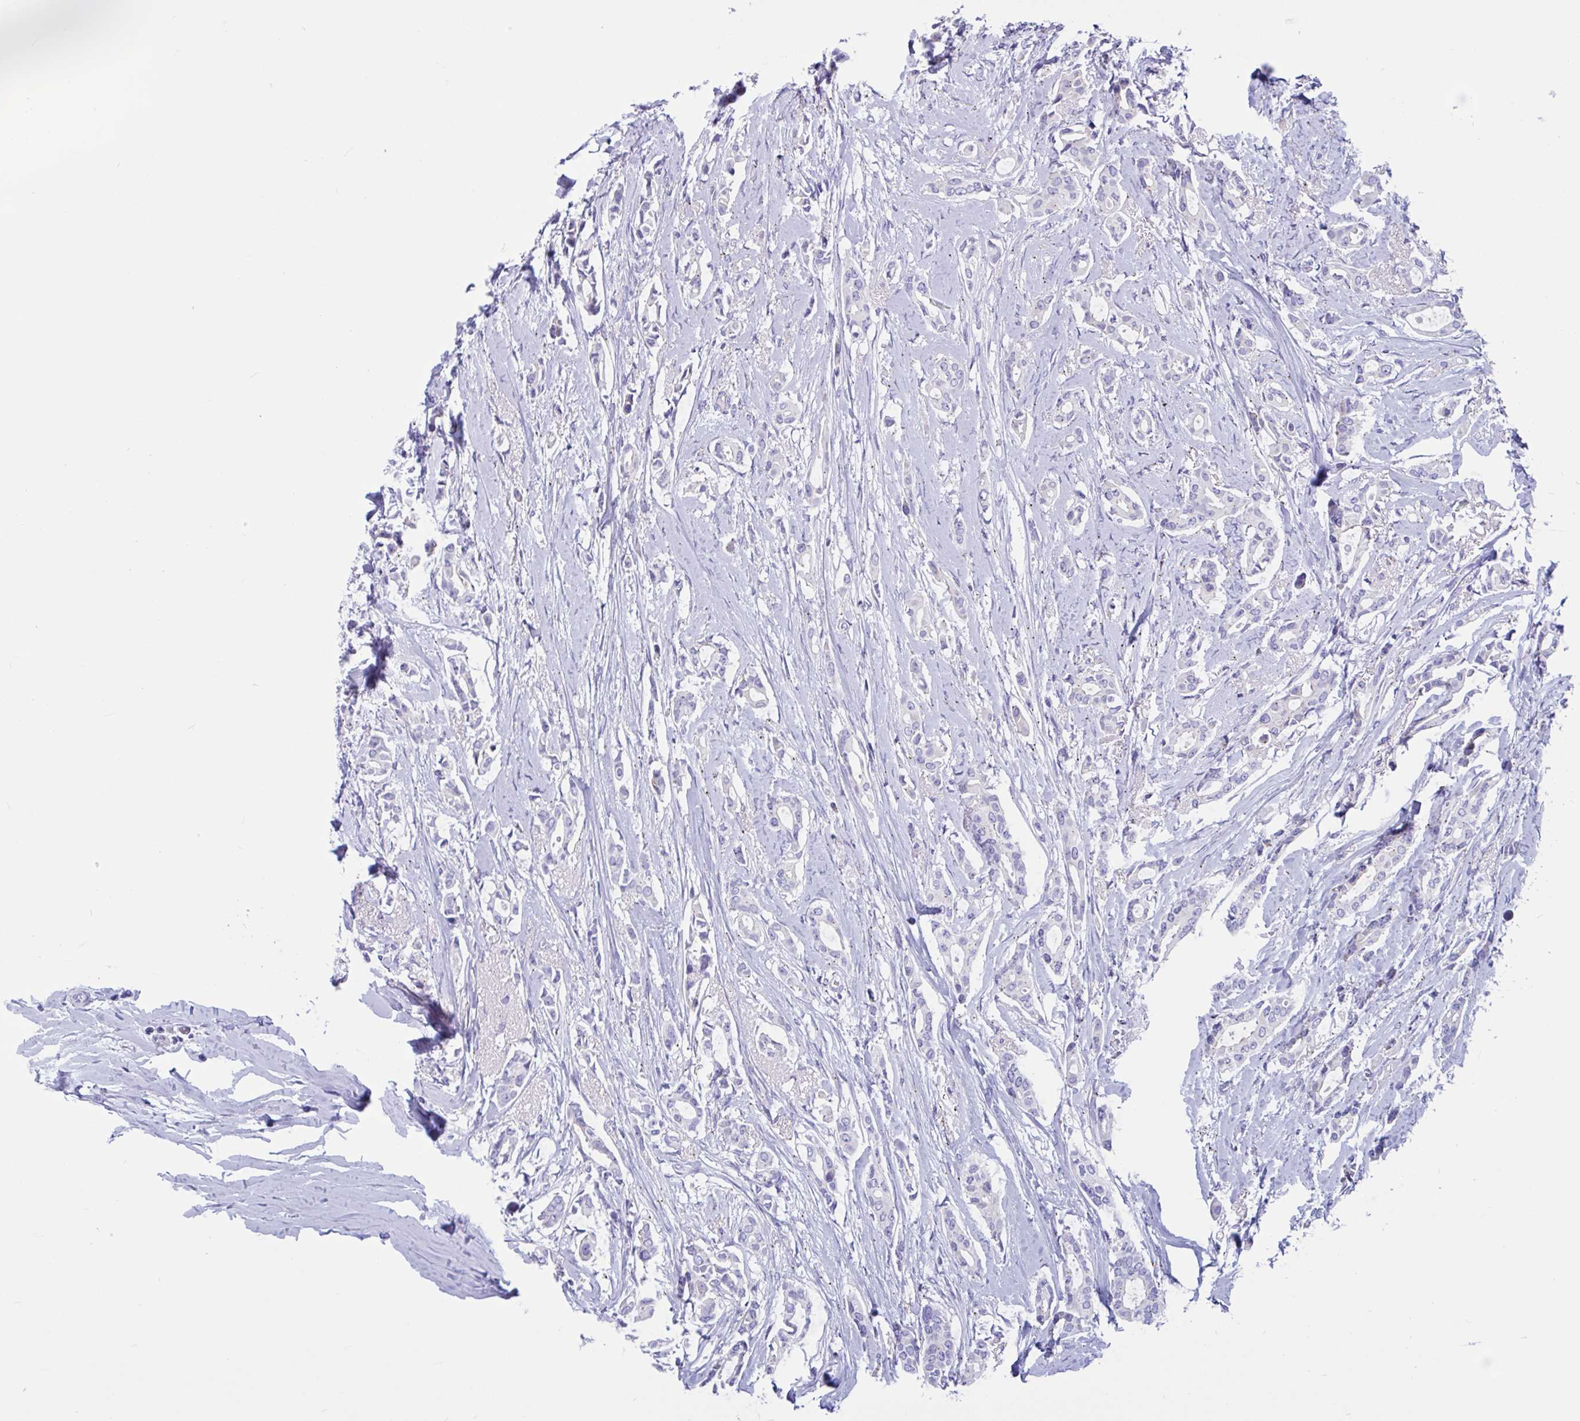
{"staining": {"intensity": "negative", "quantity": "none", "location": "none"}, "tissue": "breast cancer", "cell_type": "Tumor cells", "image_type": "cancer", "snomed": [{"axis": "morphology", "description": "Duct carcinoma"}, {"axis": "topography", "description": "Breast"}], "caption": "Tumor cells are negative for brown protein staining in breast cancer.", "gene": "RNASE3", "patient": {"sex": "female", "age": 64}}